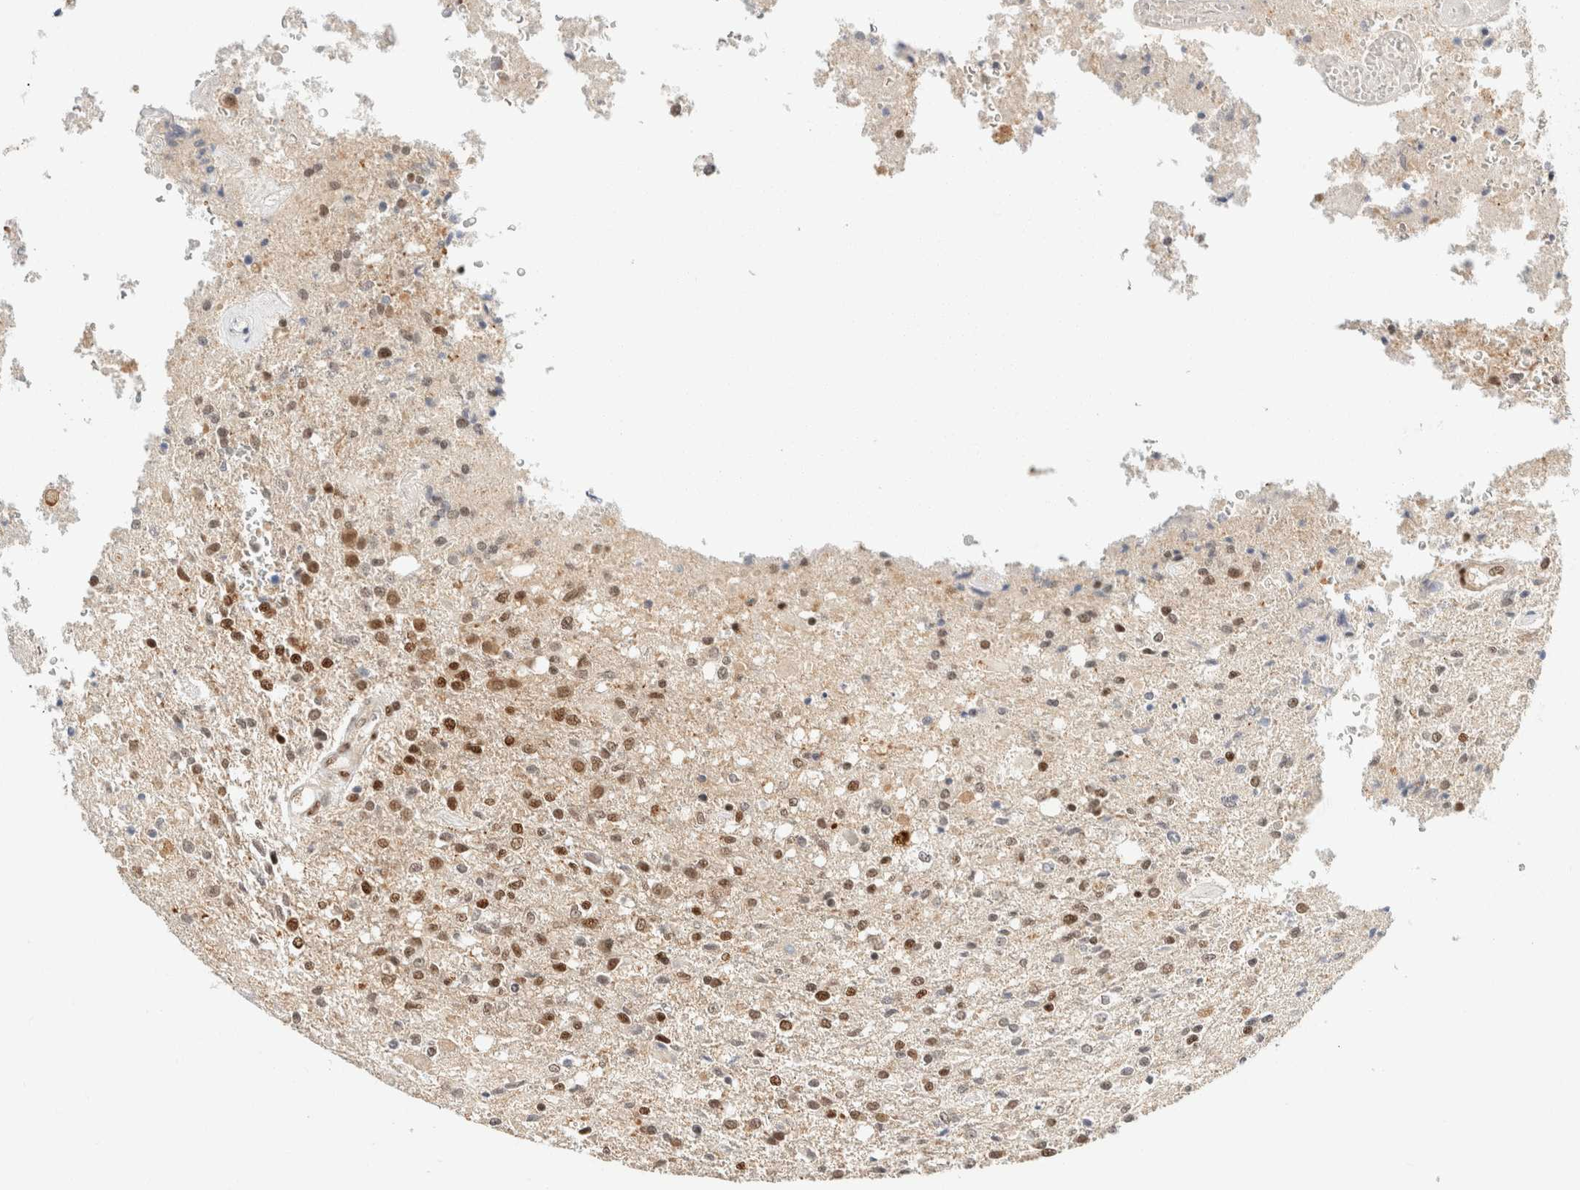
{"staining": {"intensity": "moderate", "quantity": ">75%", "location": "nuclear"}, "tissue": "glioma", "cell_type": "Tumor cells", "image_type": "cancer", "snomed": [{"axis": "morphology", "description": "Normal tissue, NOS"}, {"axis": "morphology", "description": "Glioma, malignant, High grade"}, {"axis": "topography", "description": "Cerebral cortex"}], "caption": "Immunohistochemistry (DAB) staining of human malignant high-grade glioma exhibits moderate nuclear protein positivity in approximately >75% of tumor cells. Nuclei are stained in blue.", "gene": "ZNF768", "patient": {"sex": "male", "age": 77}}